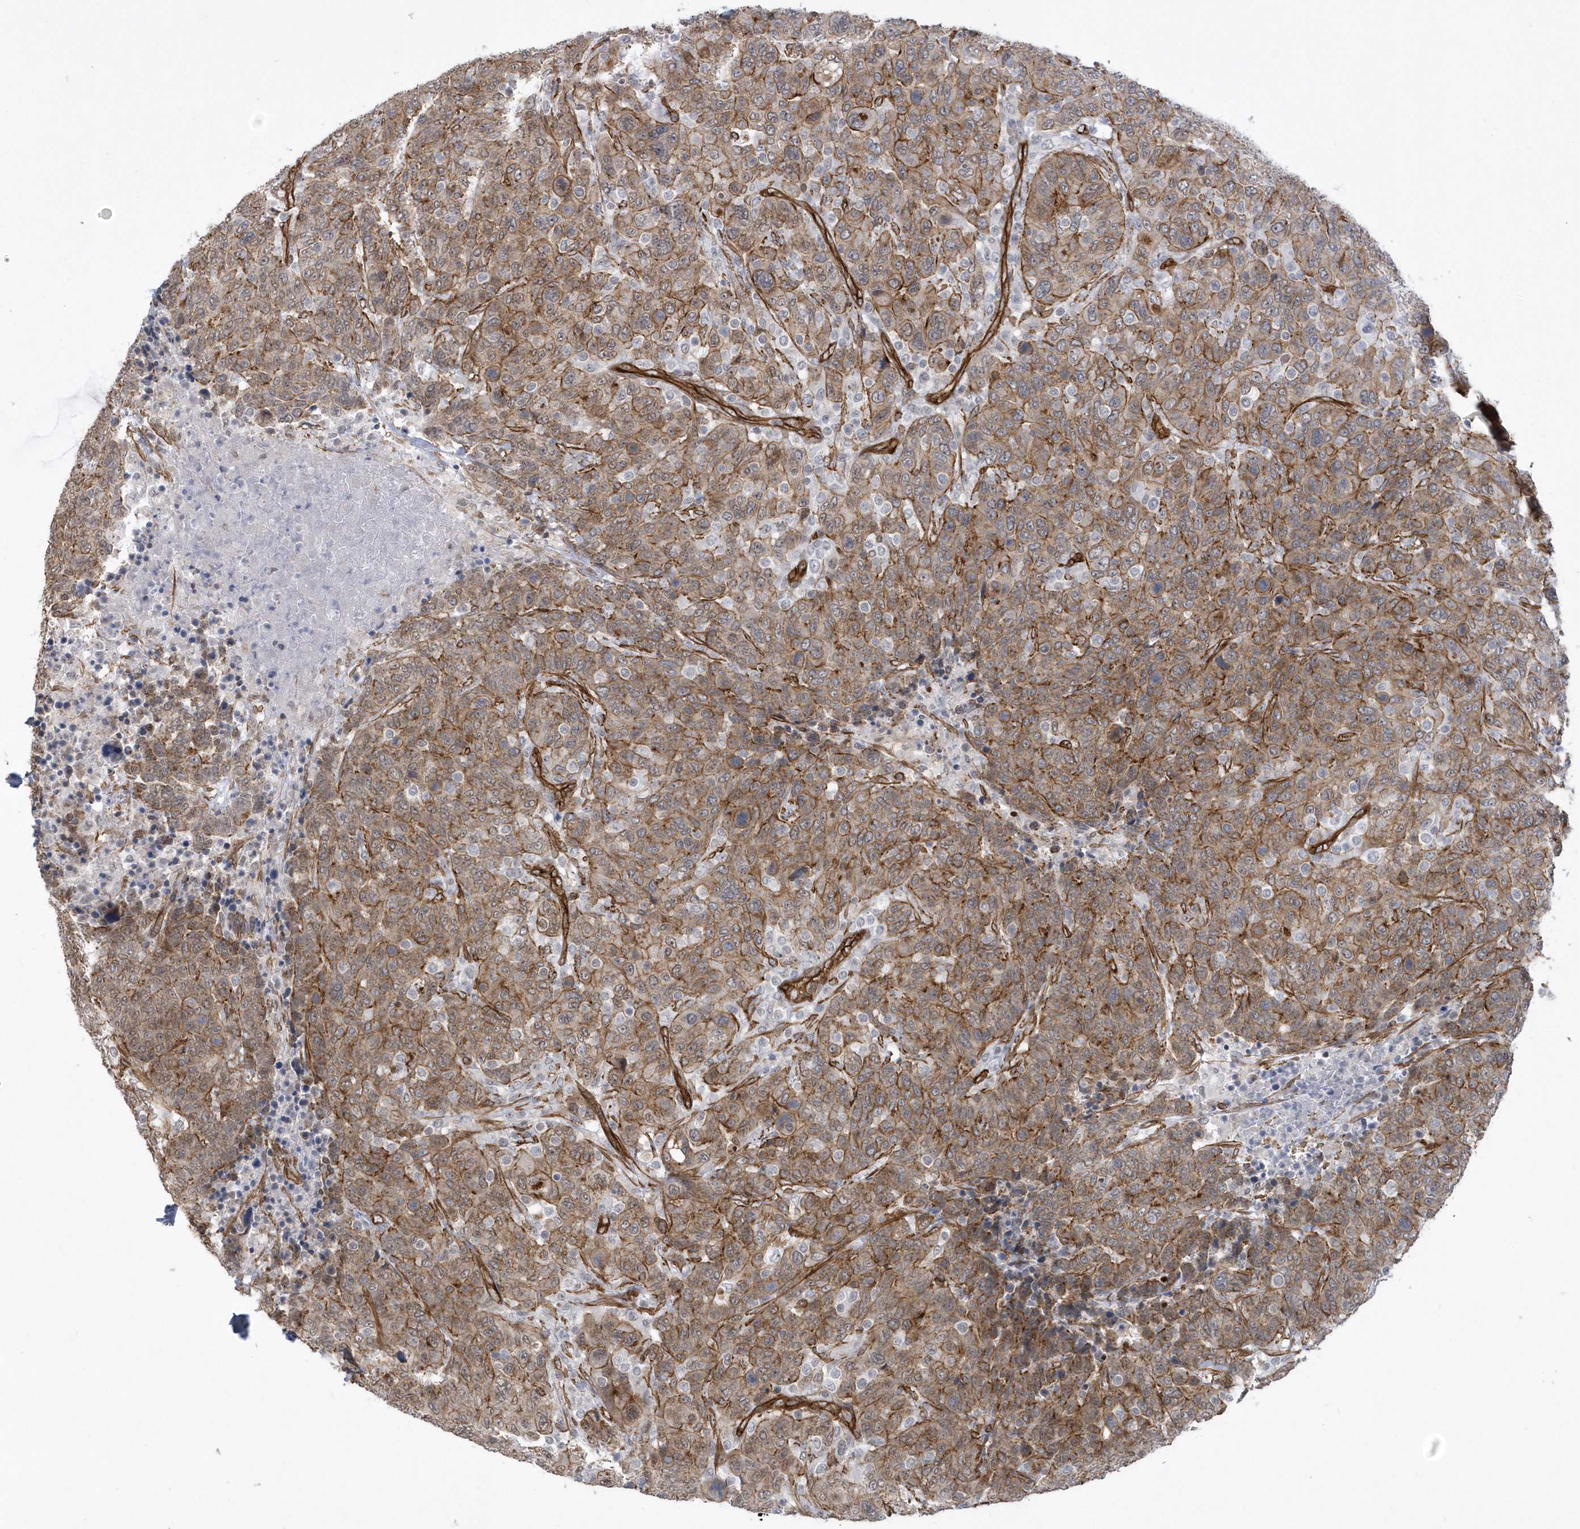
{"staining": {"intensity": "moderate", "quantity": ">75%", "location": "cytoplasmic/membranous"}, "tissue": "breast cancer", "cell_type": "Tumor cells", "image_type": "cancer", "snomed": [{"axis": "morphology", "description": "Duct carcinoma"}, {"axis": "topography", "description": "Breast"}], "caption": "Immunohistochemistry (IHC) (DAB (3,3'-diaminobenzidine)) staining of breast invasive ductal carcinoma displays moderate cytoplasmic/membranous protein staining in about >75% of tumor cells.", "gene": "RAI14", "patient": {"sex": "female", "age": 37}}